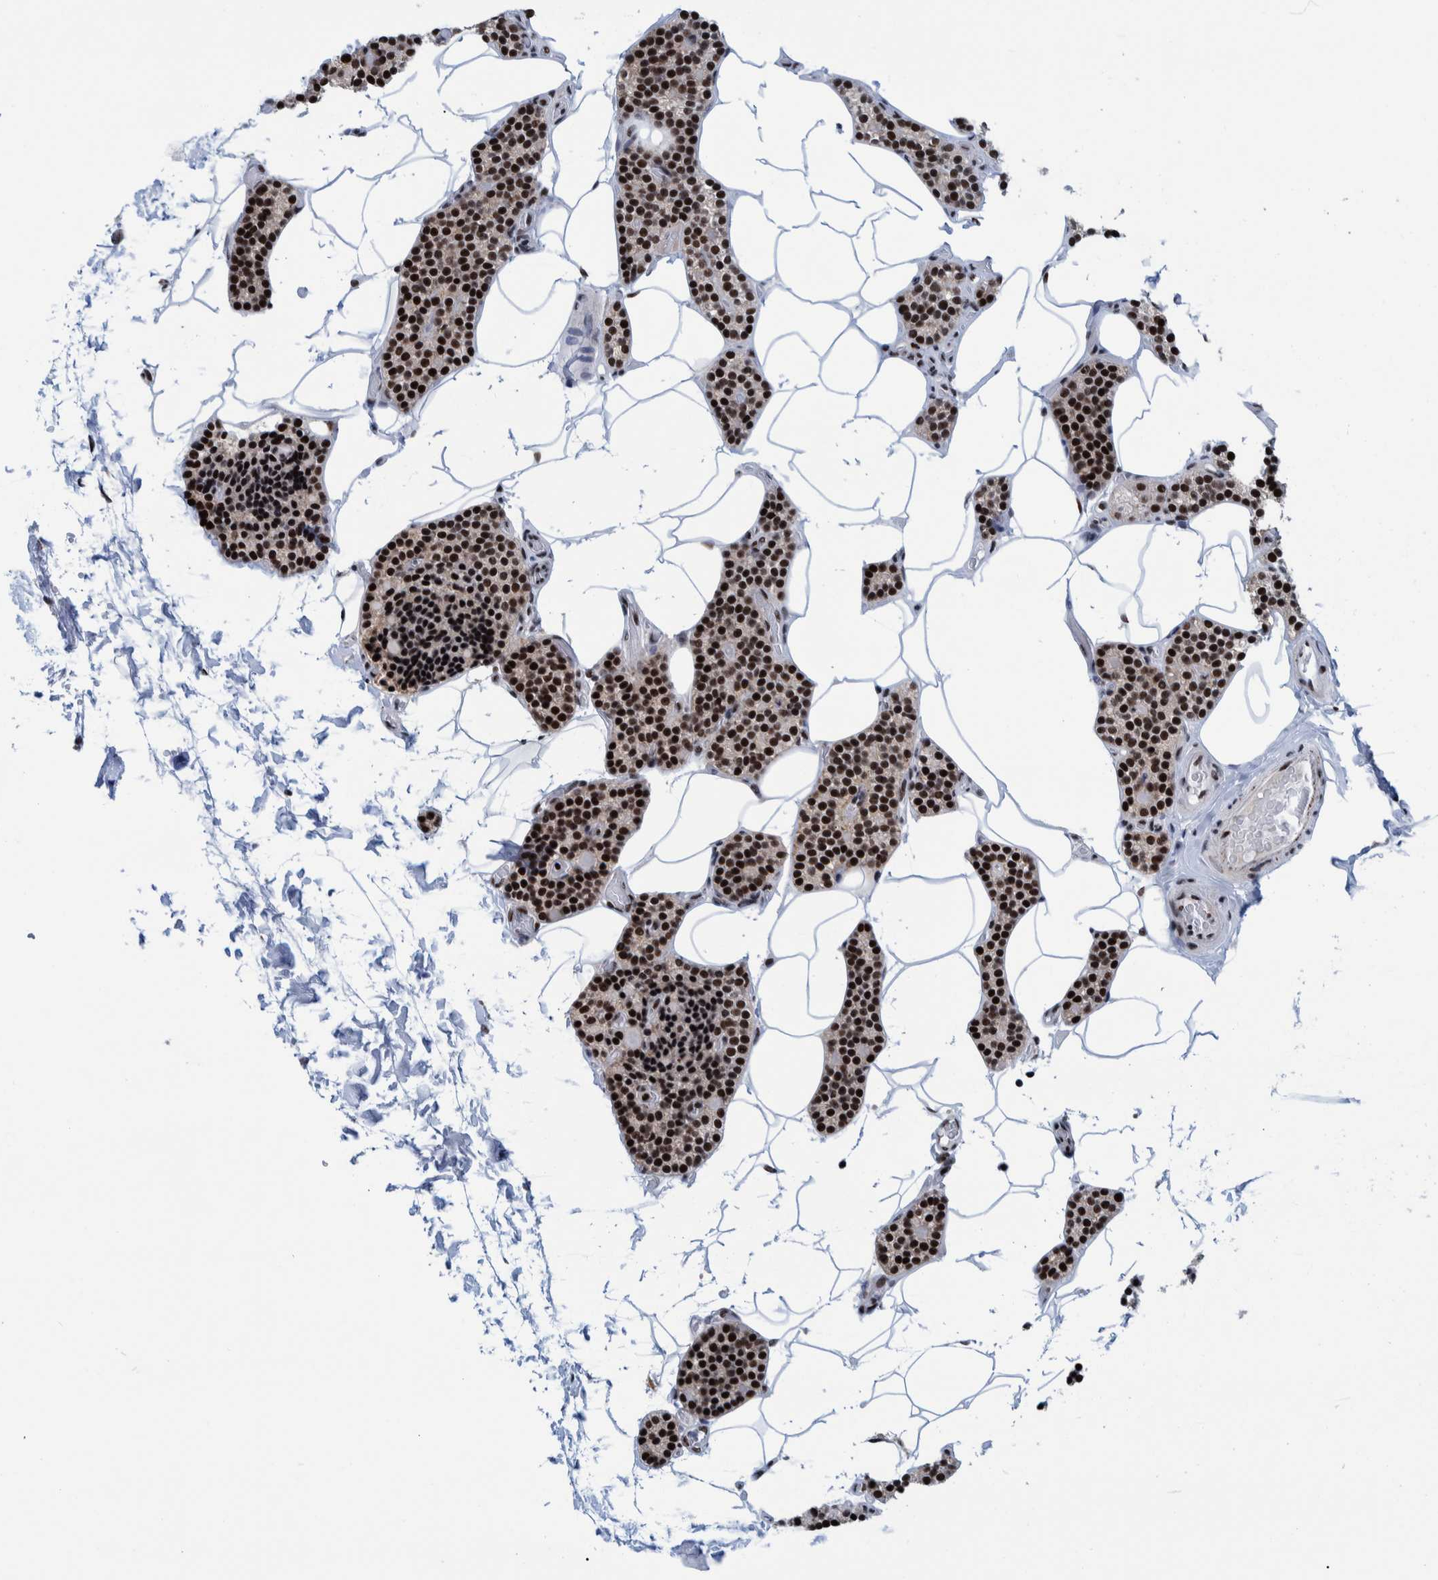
{"staining": {"intensity": "strong", "quantity": ">75%", "location": "nuclear"}, "tissue": "parathyroid gland", "cell_type": "Glandular cells", "image_type": "normal", "snomed": [{"axis": "morphology", "description": "Normal tissue, NOS"}, {"axis": "topography", "description": "Parathyroid gland"}], "caption": "Parathyroid gland was stained to show a protein in brown. There is high levels of strong nuclear expression in about >75% of glandular cells. The staining was performed using DAB, with brown indicating positive protein expression. Nuclei are stained blue with hematoxylin.", "gene": "EFTUD2", "patient": {"sex": "male", "age": 52}}